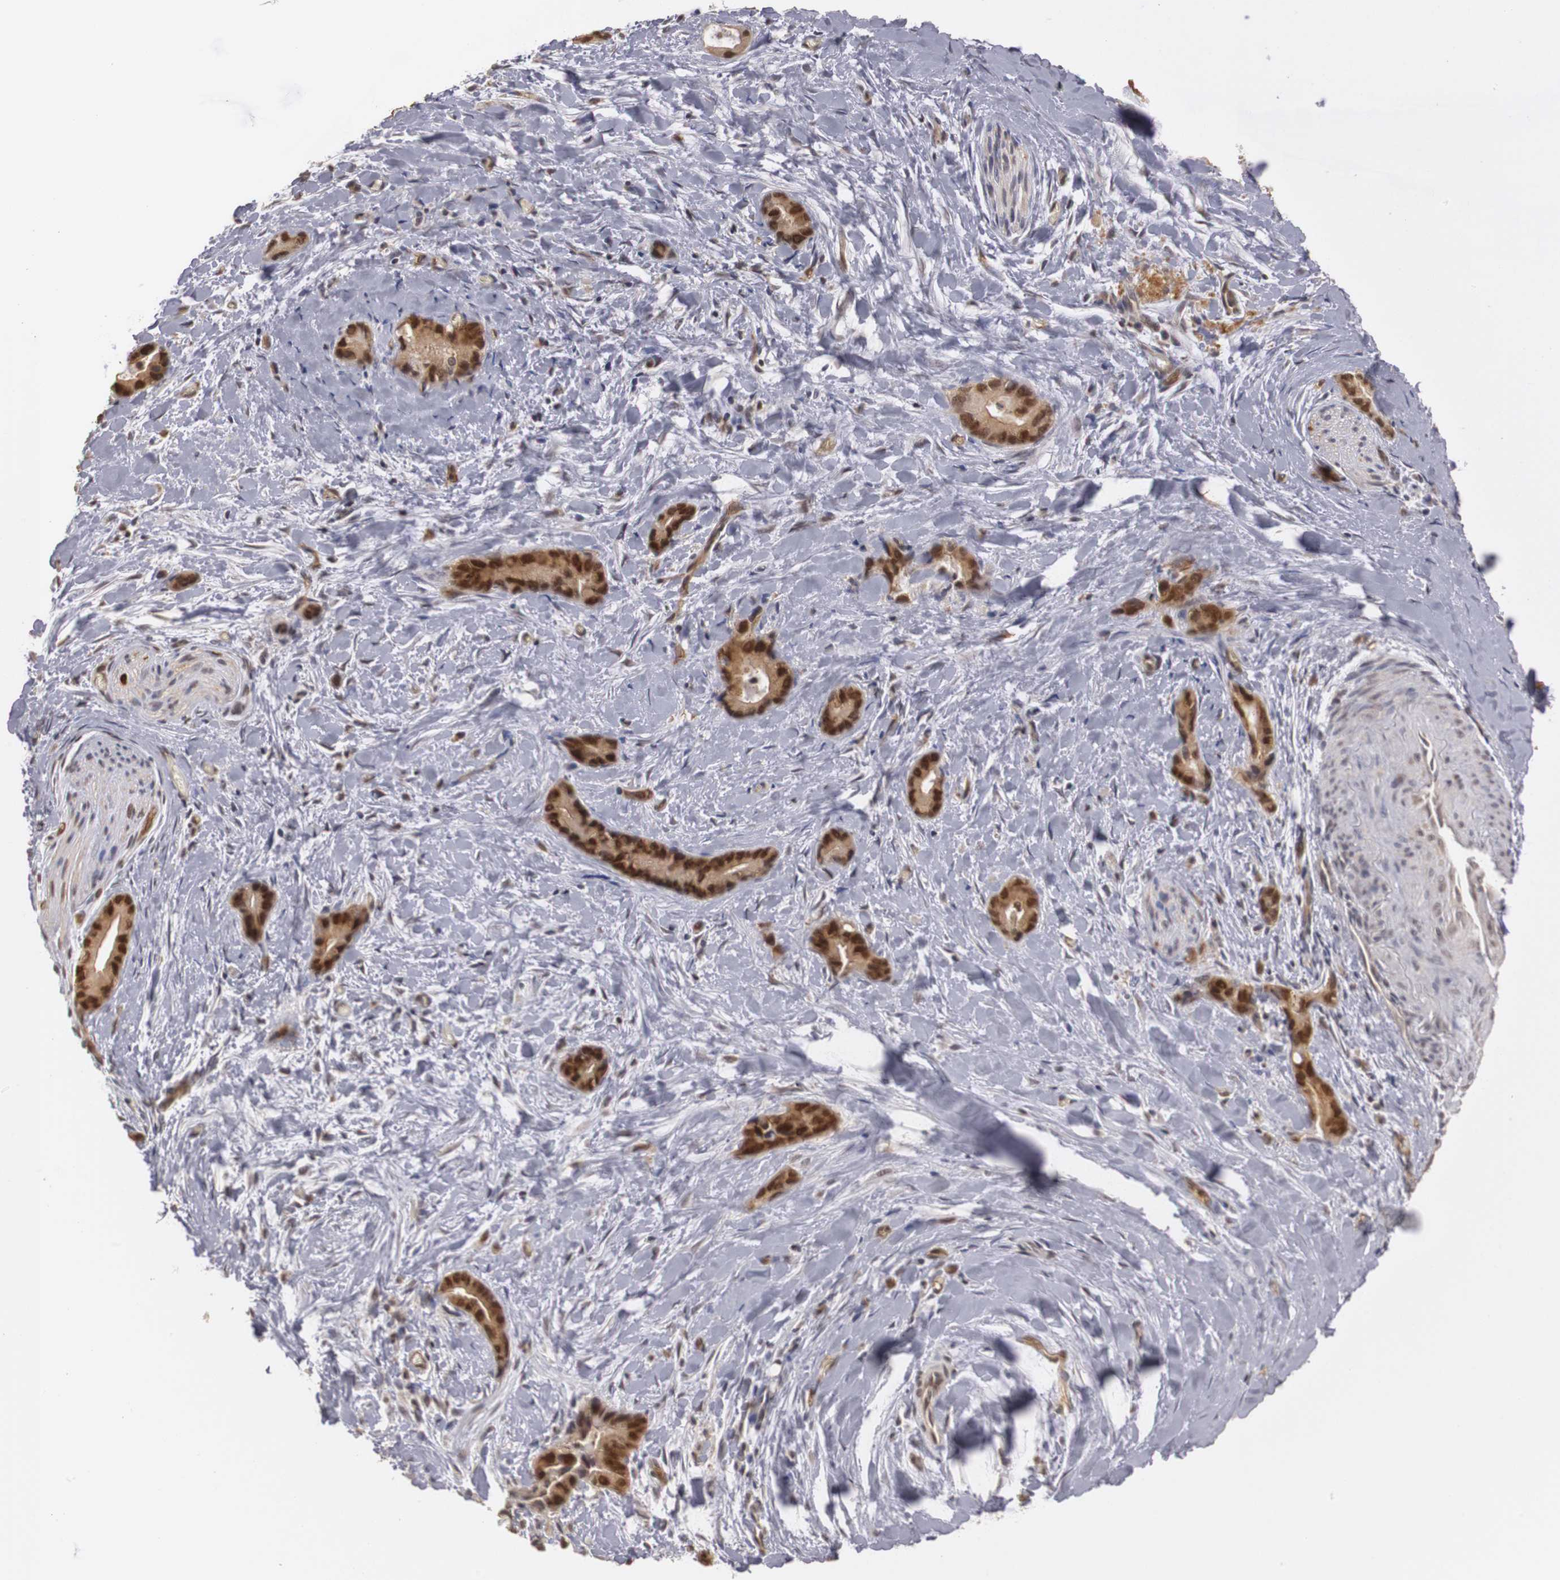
{"staining": {"intensity": "strong", "quantity": ">75%", "location": "cytoplasmic/membranous,nuclear"}, "tissue": "liver cancer", "cell_type": "Tumor cells", "image_type": "cancer", "snomed": [{"axis": "morphology", "description": "Cholangiocarcinoma"}, {"axis": "topography", "description": "Liver"}], "caption": "IHC image of neoplastic tissue: liver cancer stained using immunohistochemistry demonstrates high levels of strong protein expression localized specifically in the cytoplasmic/membranous and nuclear of tumor cells, appearing as a cytoplasmic/membranous and nuclear brown color.", "gene": "PLEKHA1", "patient": {"sex": "female", "age": 55}}